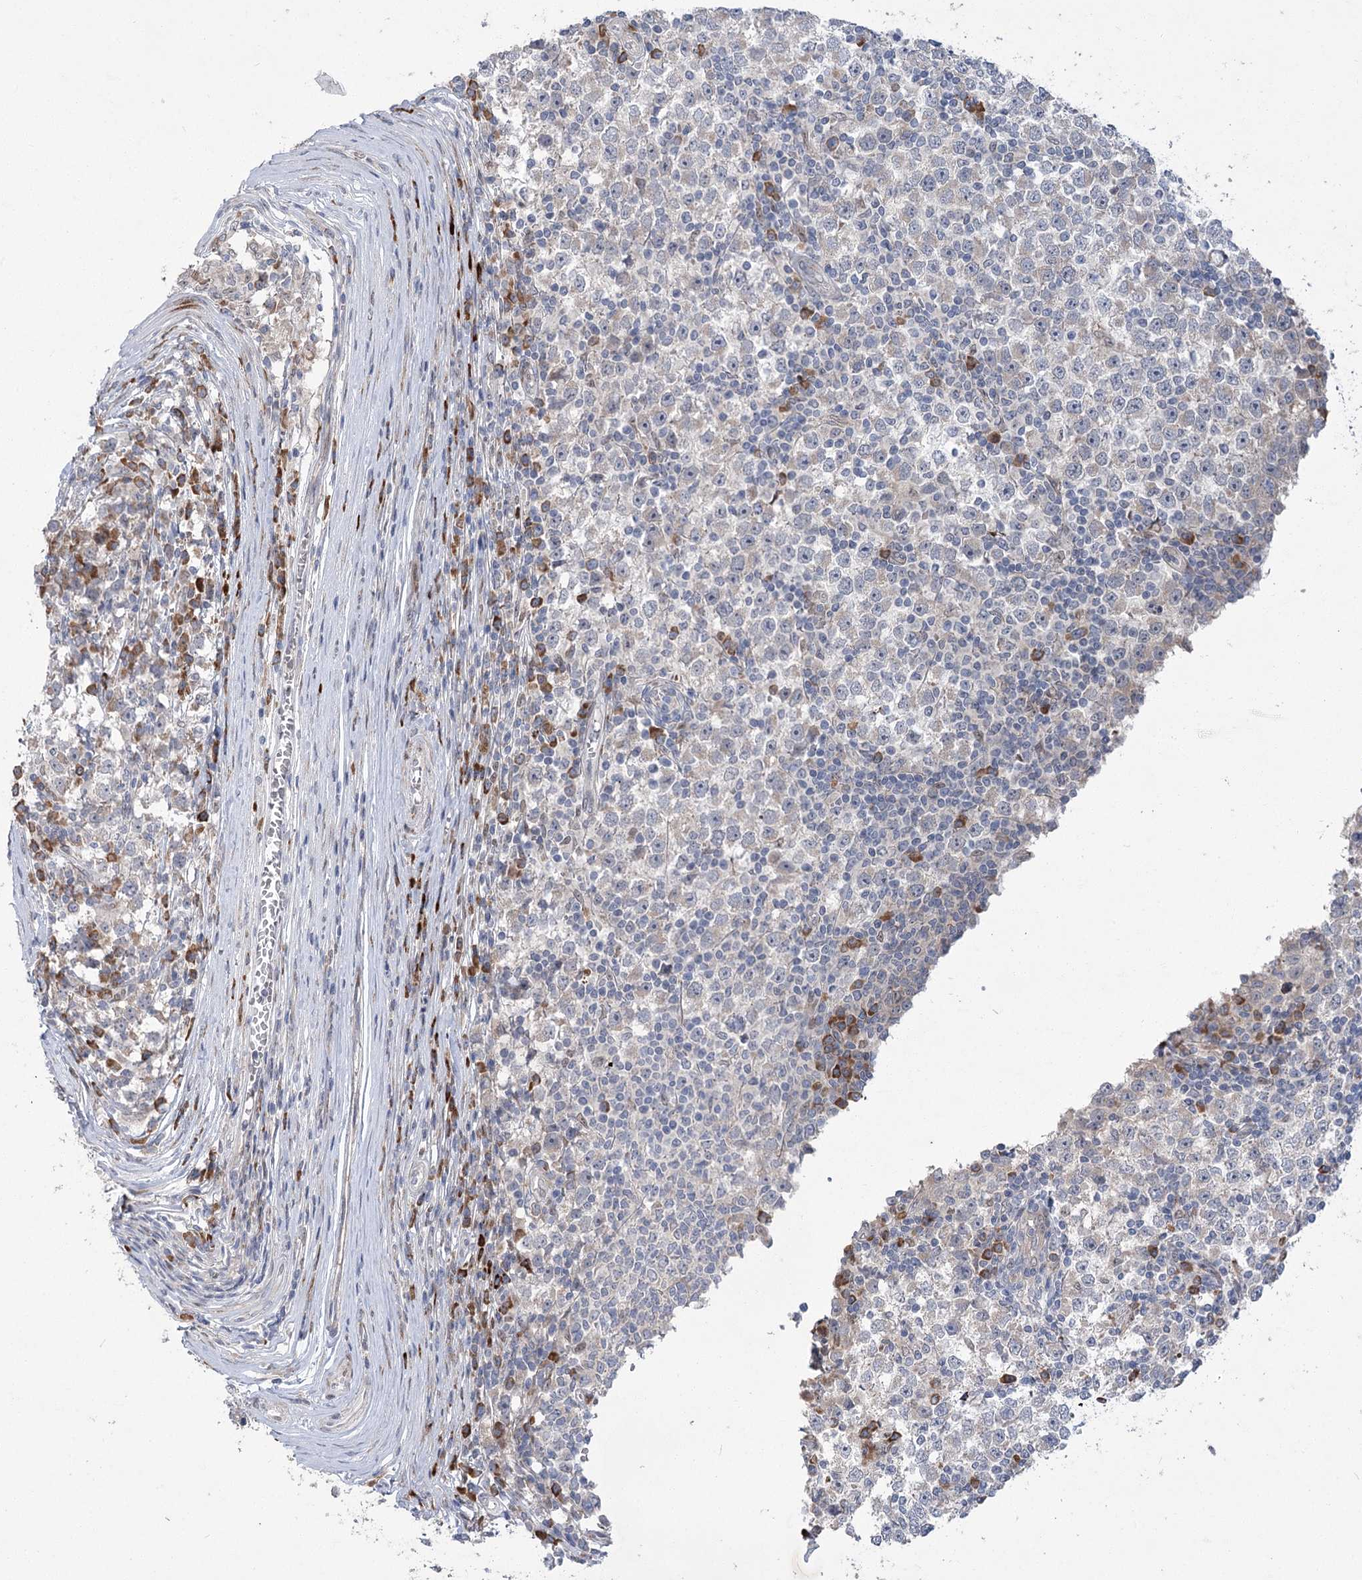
{"staining": {"intensity": "negative", "quantity": "none", "location": "none"}, "tissue": "testis cancer", "cell_type": "Tumor cells", "image_type": "cancer", "snomed": [{"axis": "morphology", "description": "Seminoma, NOS"}, {"axis": "topography", "description": "Testis"}], "caption": "Tumor cells are negative for brown protein staining in testis cancer.", "gene": "GCNT4", "patient": {"sex": "male", "age": 65}}